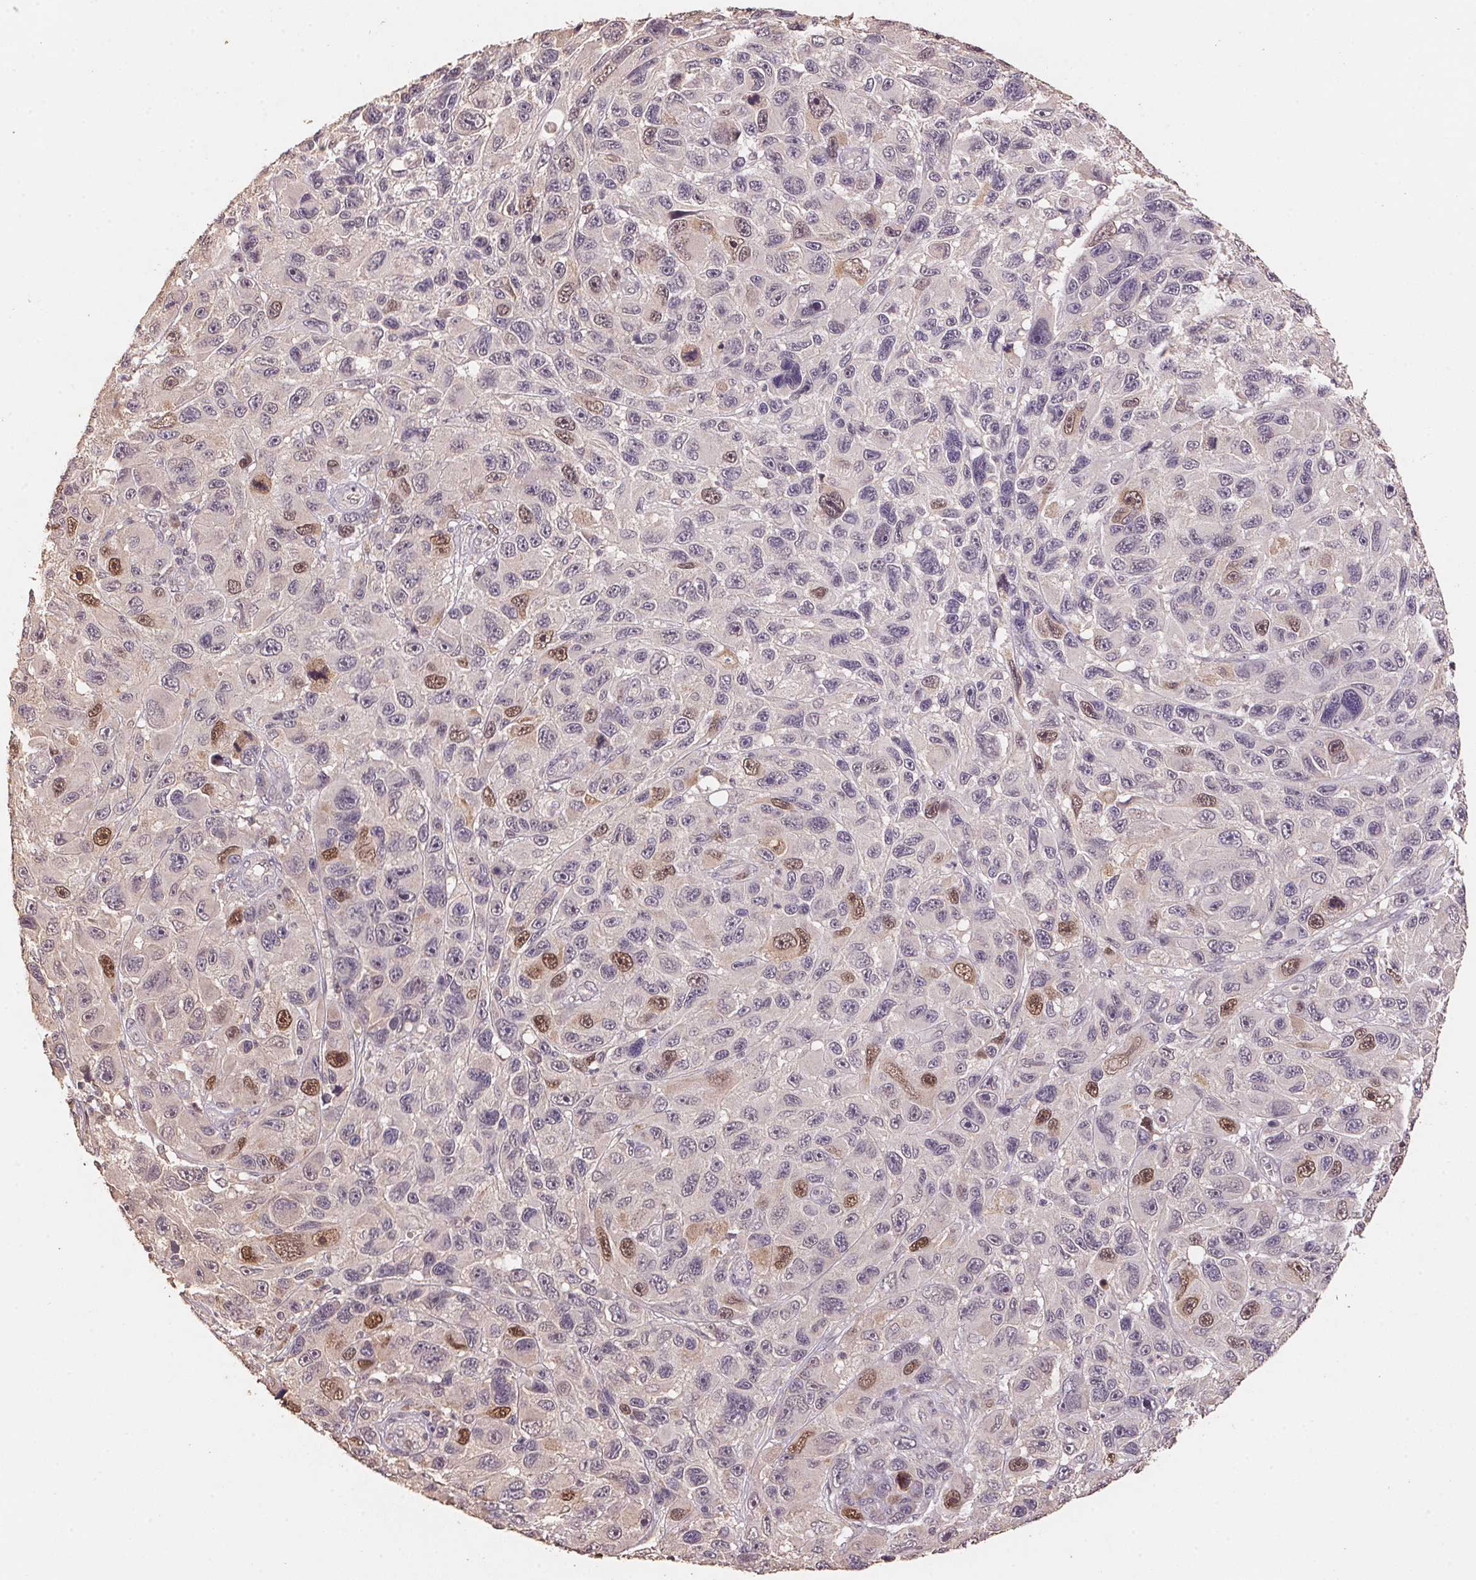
{"staining": {"intensity": "moderate", "quantity": "<25%", "location": "nuclear"}, "tissue": "melanoma", "cell_type": "Tumor cells", "image_type": "cancer", "snomed": [{"axis": "morphology", "description": "Malignant melanoma, NOS"}, {"axis": "topography", "description": "Skin"}], "caption": "Protein expression analysis of human melanoma reveals moderate nuclear positivity in approximately <25% of tumor cells.", "gene": "CENPF", "patient": {"sex": "male", "age": 53}}